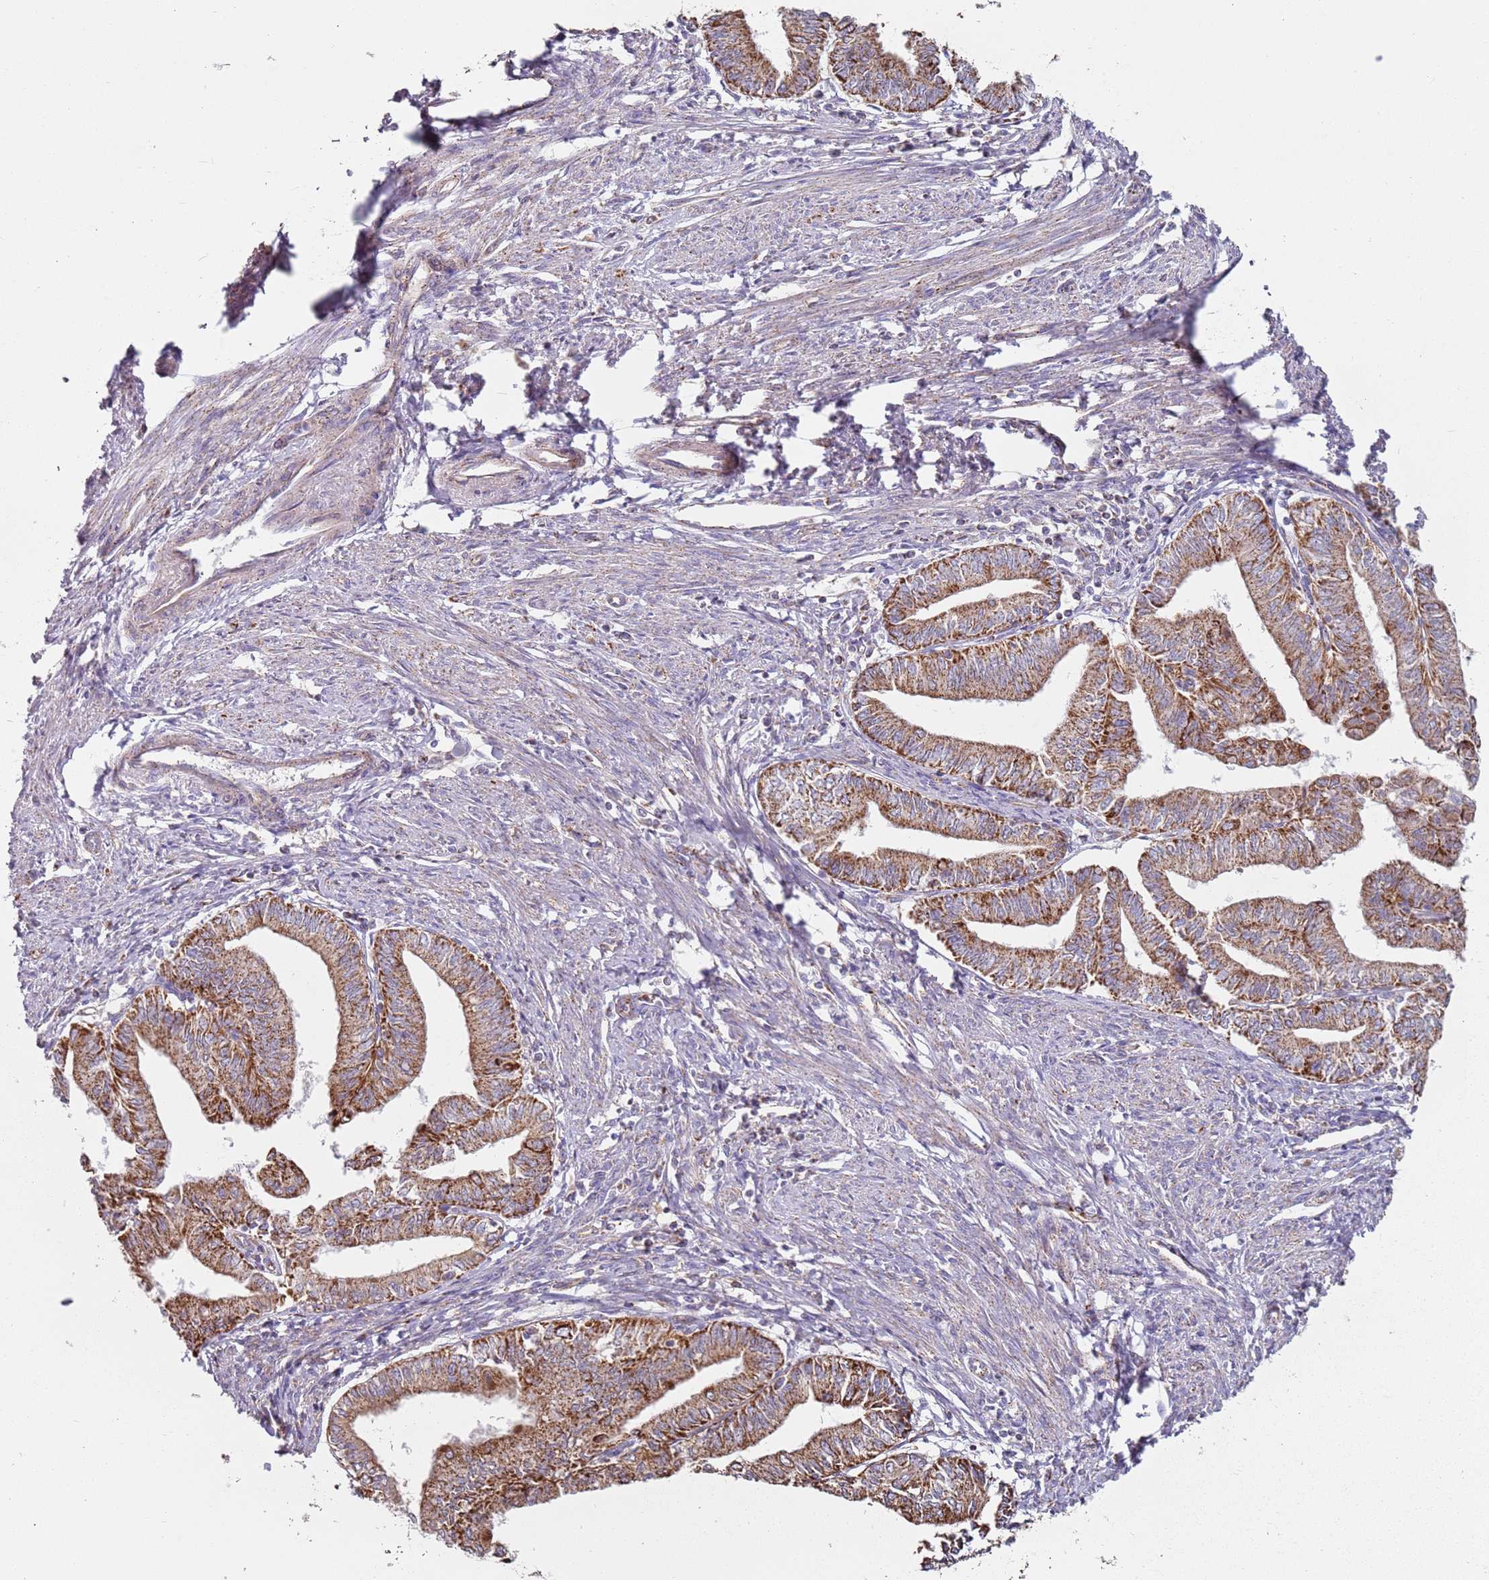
{"staining": {"intensity": "moderate", "quantity": ">75%", "location": "cytoplasmic/membranous"}, "tissue": "endometrial cancer", "cell_type": "Tumor cells", "image_type": "cancer", "snomed": [{"axis": "morphology", "description": "Adenocarcinoma, NOS"}, {"axis": "topography", "description": "Endometrium"}], "caption": "Tumor cells demonstrate medium levels of moderate cytoplasmic/membranous expression in approximately >75% of cells in endometrial adenocarcinoma. The staining was performed using DAB to visualize the protein expression in brown, while the nuclei were stained in blue with hematoxylin (Magnification: 20x).", "gene": "ALS2", "patient": {"sex": "female", "age": 66}}